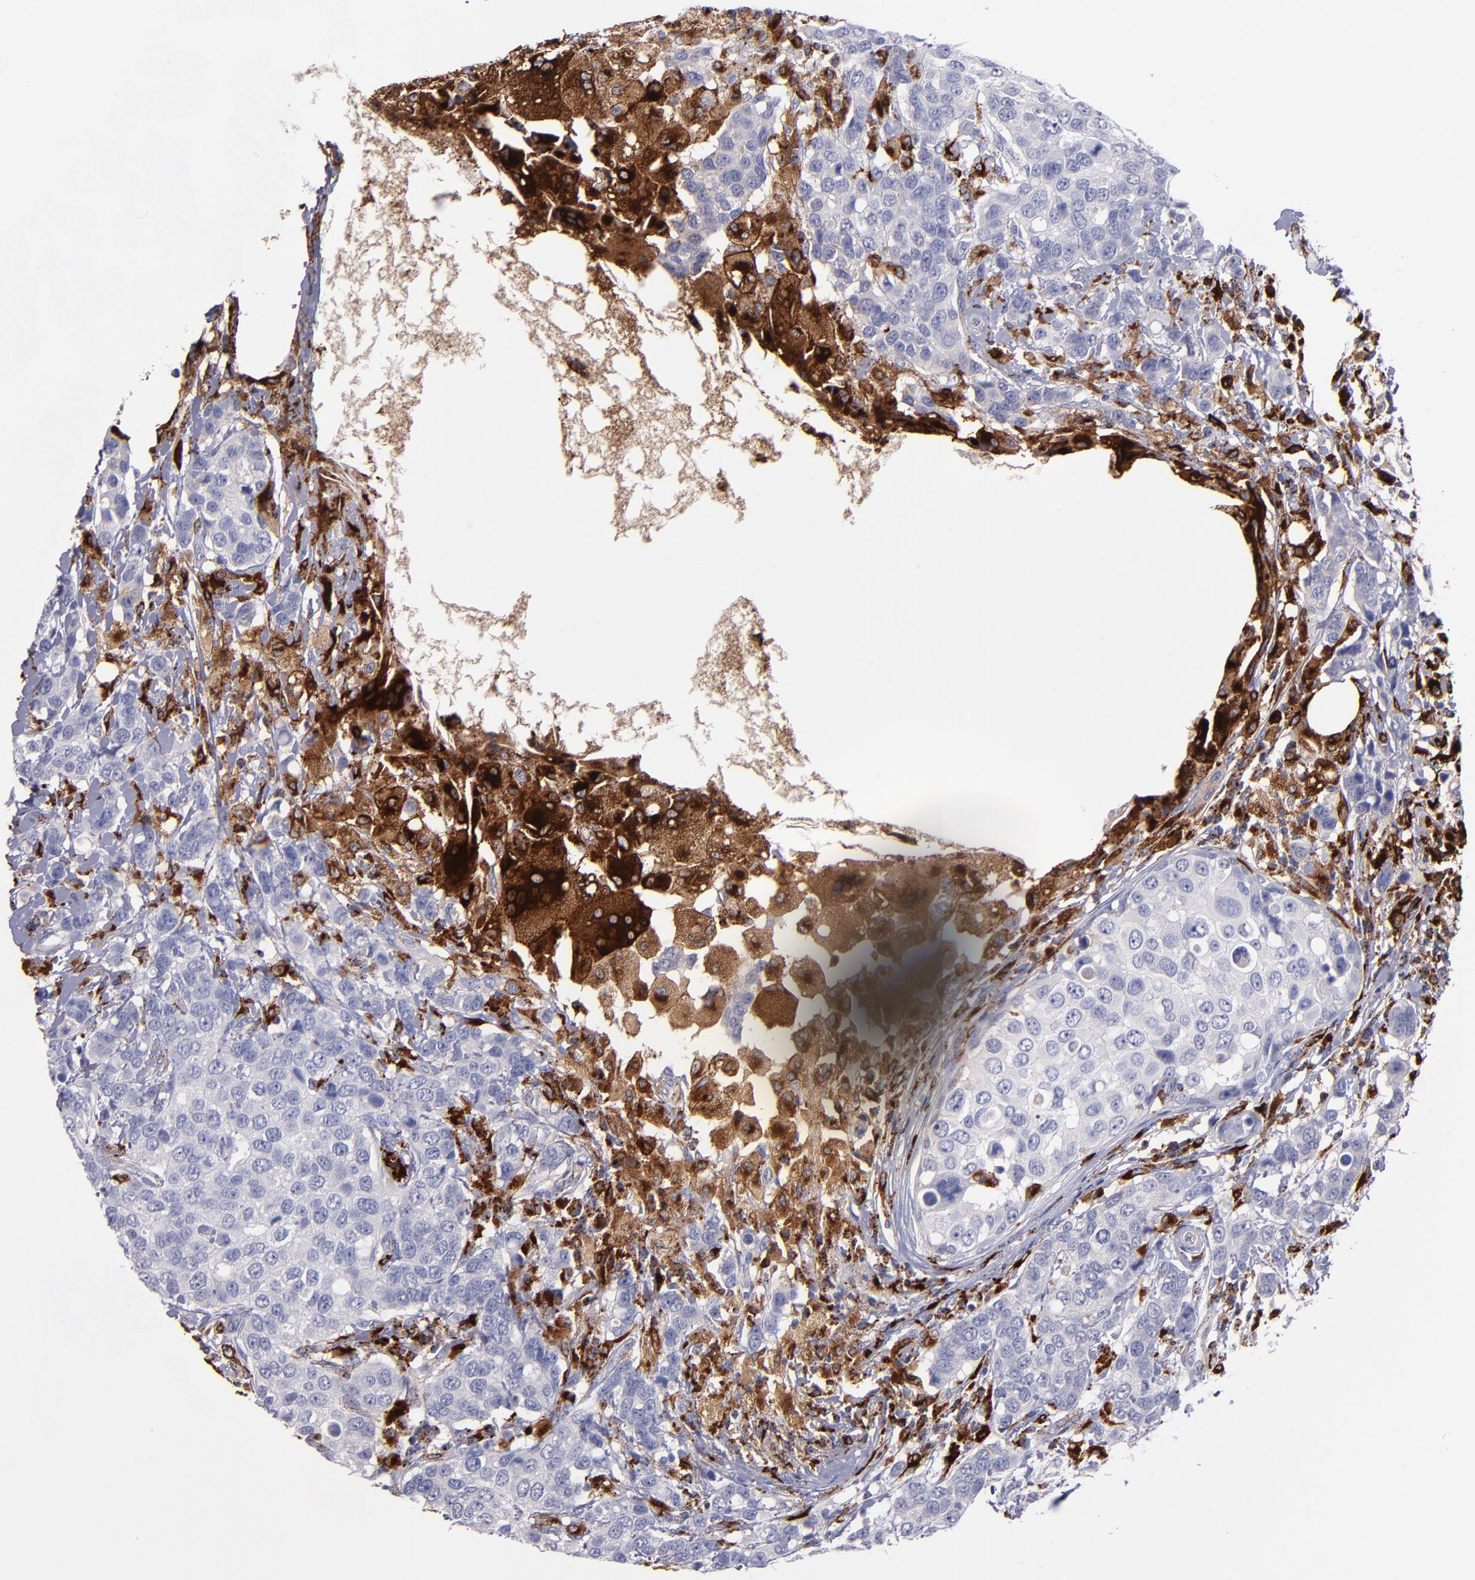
{"staining": {"intensity": "negative", "quantity": "none", "location": "none"}, "tissue": "breast cancer", "cell_type": "Tumor cells", "image_type": "cancer", "snomed": [{"axis": "morphology", "description": "Duct carcinoma"}, {"axis": "topography", "description": "Breast"}], "caption": "Tumor cells are negative for brown protein staining in invasive ductal carcinoma (breast). (DAB (3,3'-diaminobenzidine) immunohistochemistry (IHC), high magnification).", "gene": "CTSS", "patient": {"sex": "female", "age": 27}}